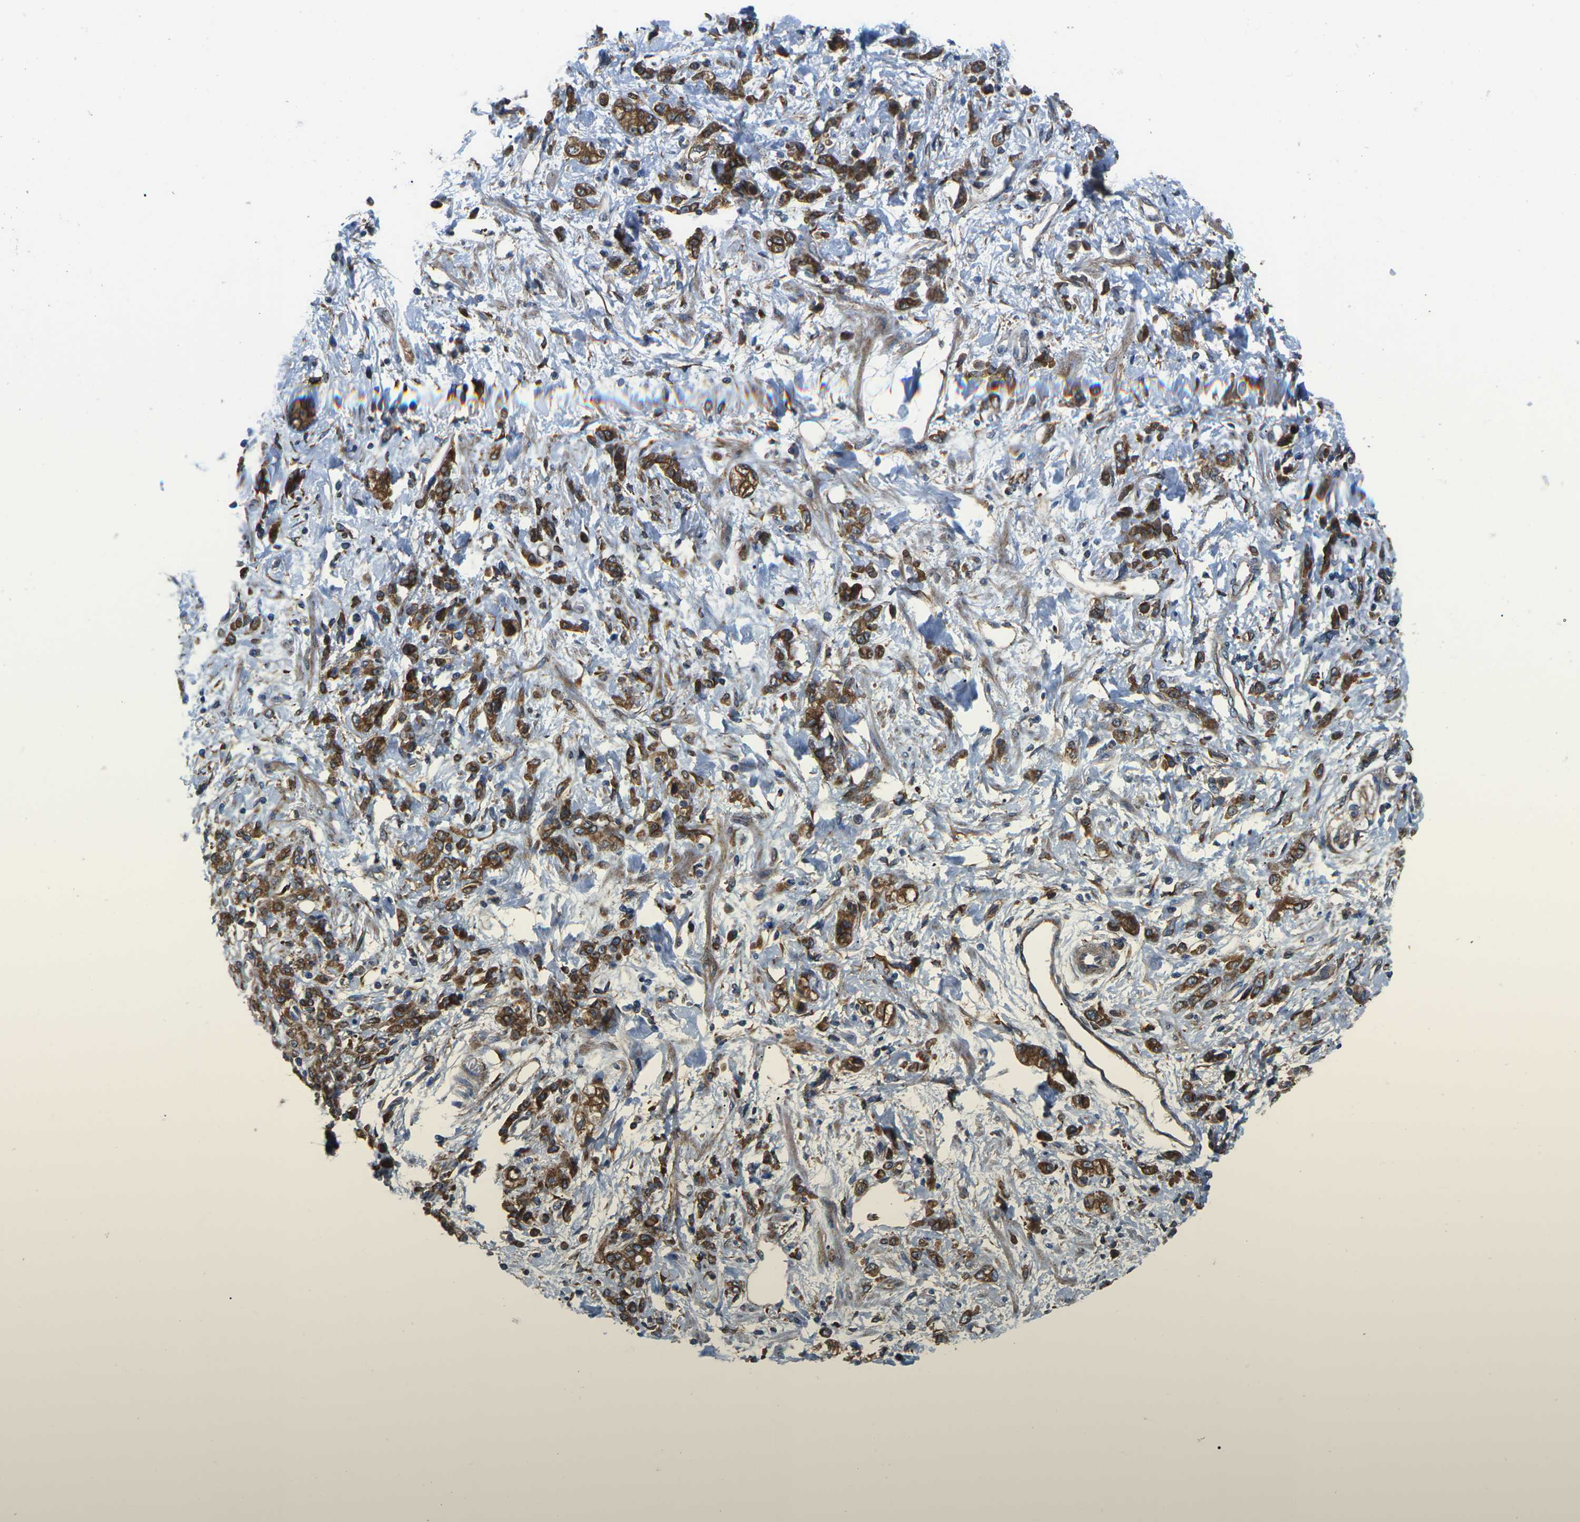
{"staining": {"intensity": "strong", "quantity": ">75%", "location": "cytoplasmic/membranous"}, "tissue": "stomach cancer", "cell_type": "Tumor cells", "image_type": "cancer", "snomed": [{"axis": "morphology", "description": "Normal tissue, NOS"}, {"axis": "morphology", "description": "Adenocarcinoma, NOS"}, {"axis": "topography", "description": "Stomach"}], "caption": "The photomicrograph demonstrates immunohistochemical staining of stomach adenocarcinoma. There is strong cytoplasmic/membranous positivity is identified in approximately >75% of tumor cells.", "gene": "DLG1", "patient": {"sex": "male", "age": 82}}